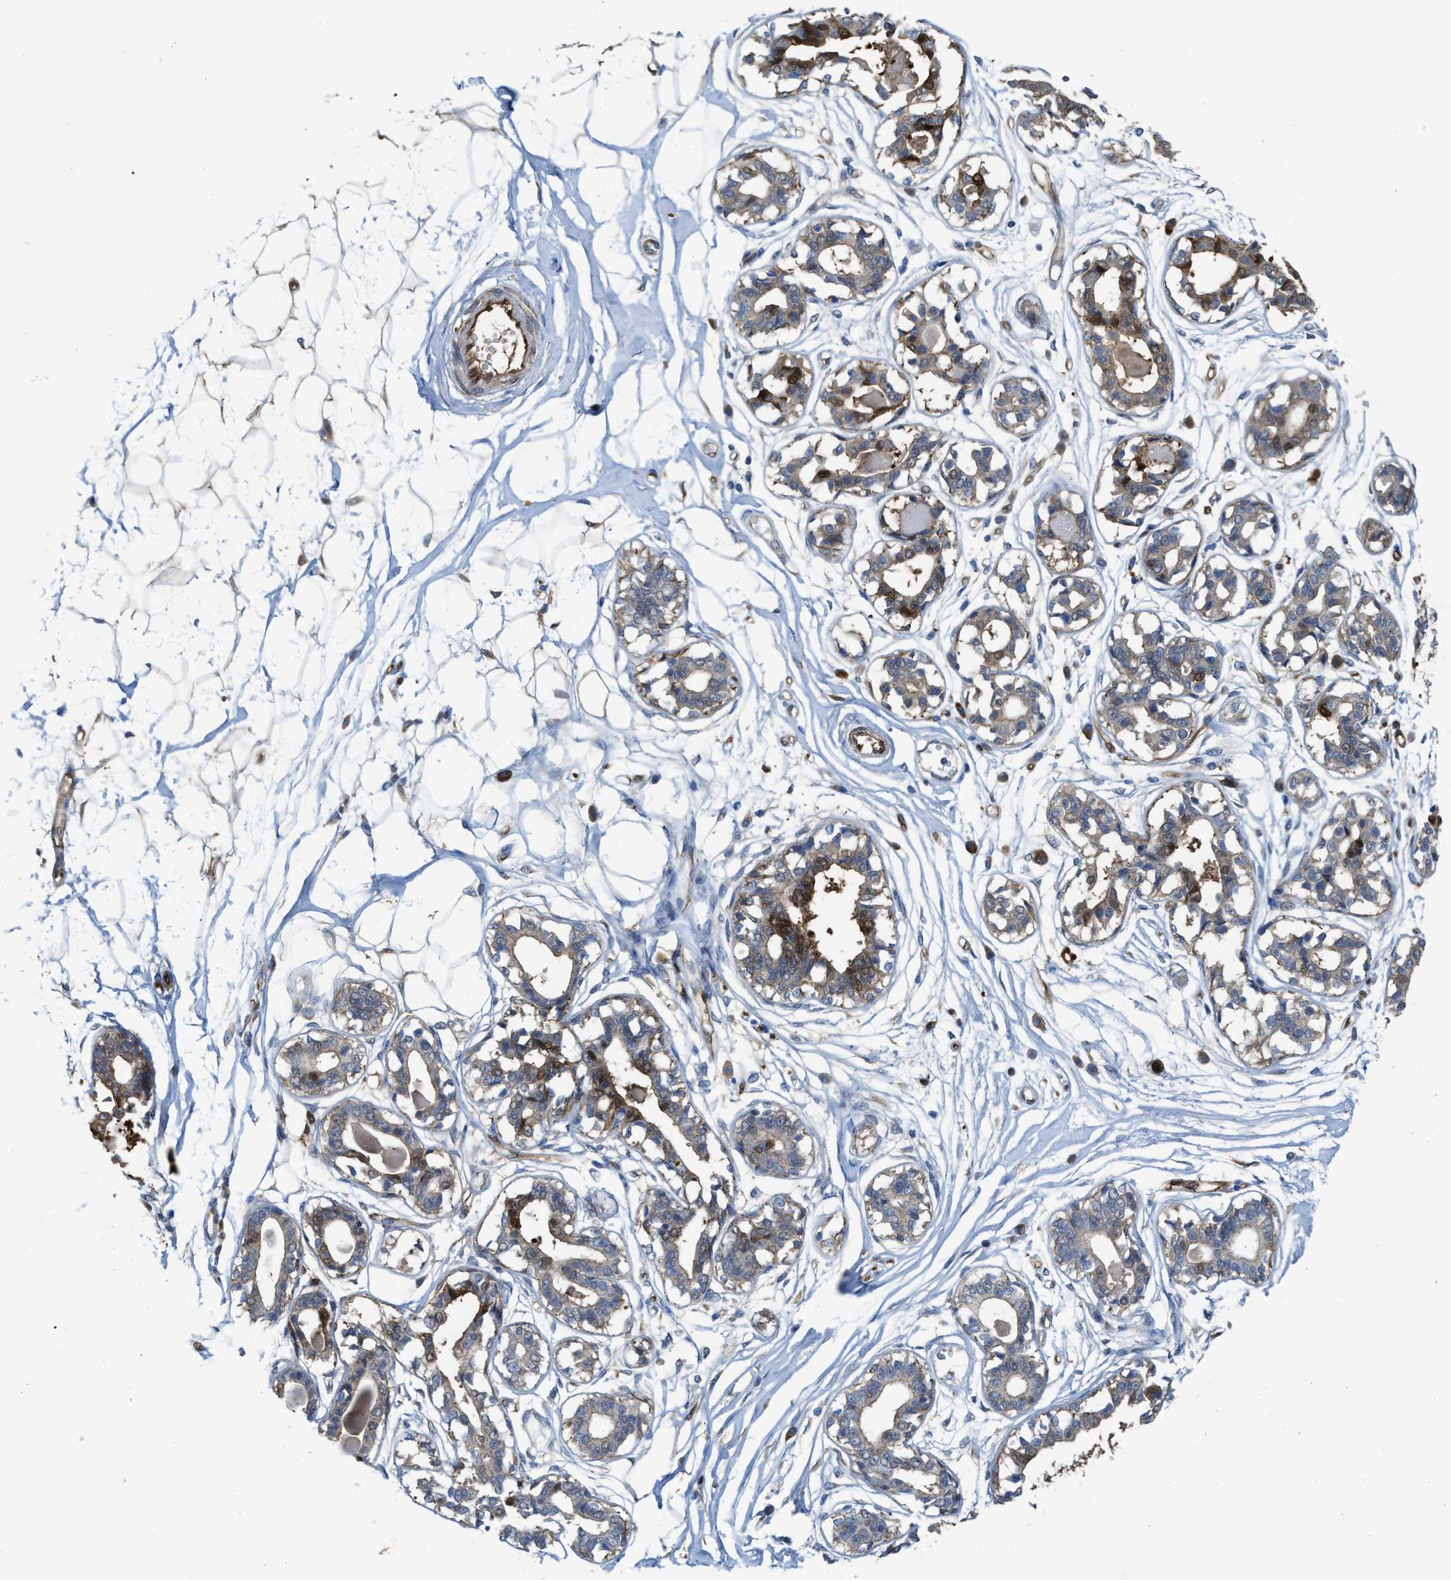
{"staining": {"intensity": "negative", "quantity": "none", "location": "none"}, "tissue": "breast", "cell_type": "Adipocytes", "image_type": "normal", "snomed": [{"axis": "morphology", "description": "Normal tissue, NOS"}, {"axis": "topography", "description": "Breast"}], "caption": "This is an IHC histopathology image of unremarkable human breast. There is no expression in adipocytes.", "gene": "ASS1", "patient": {"sex": "female", "age": 45}}